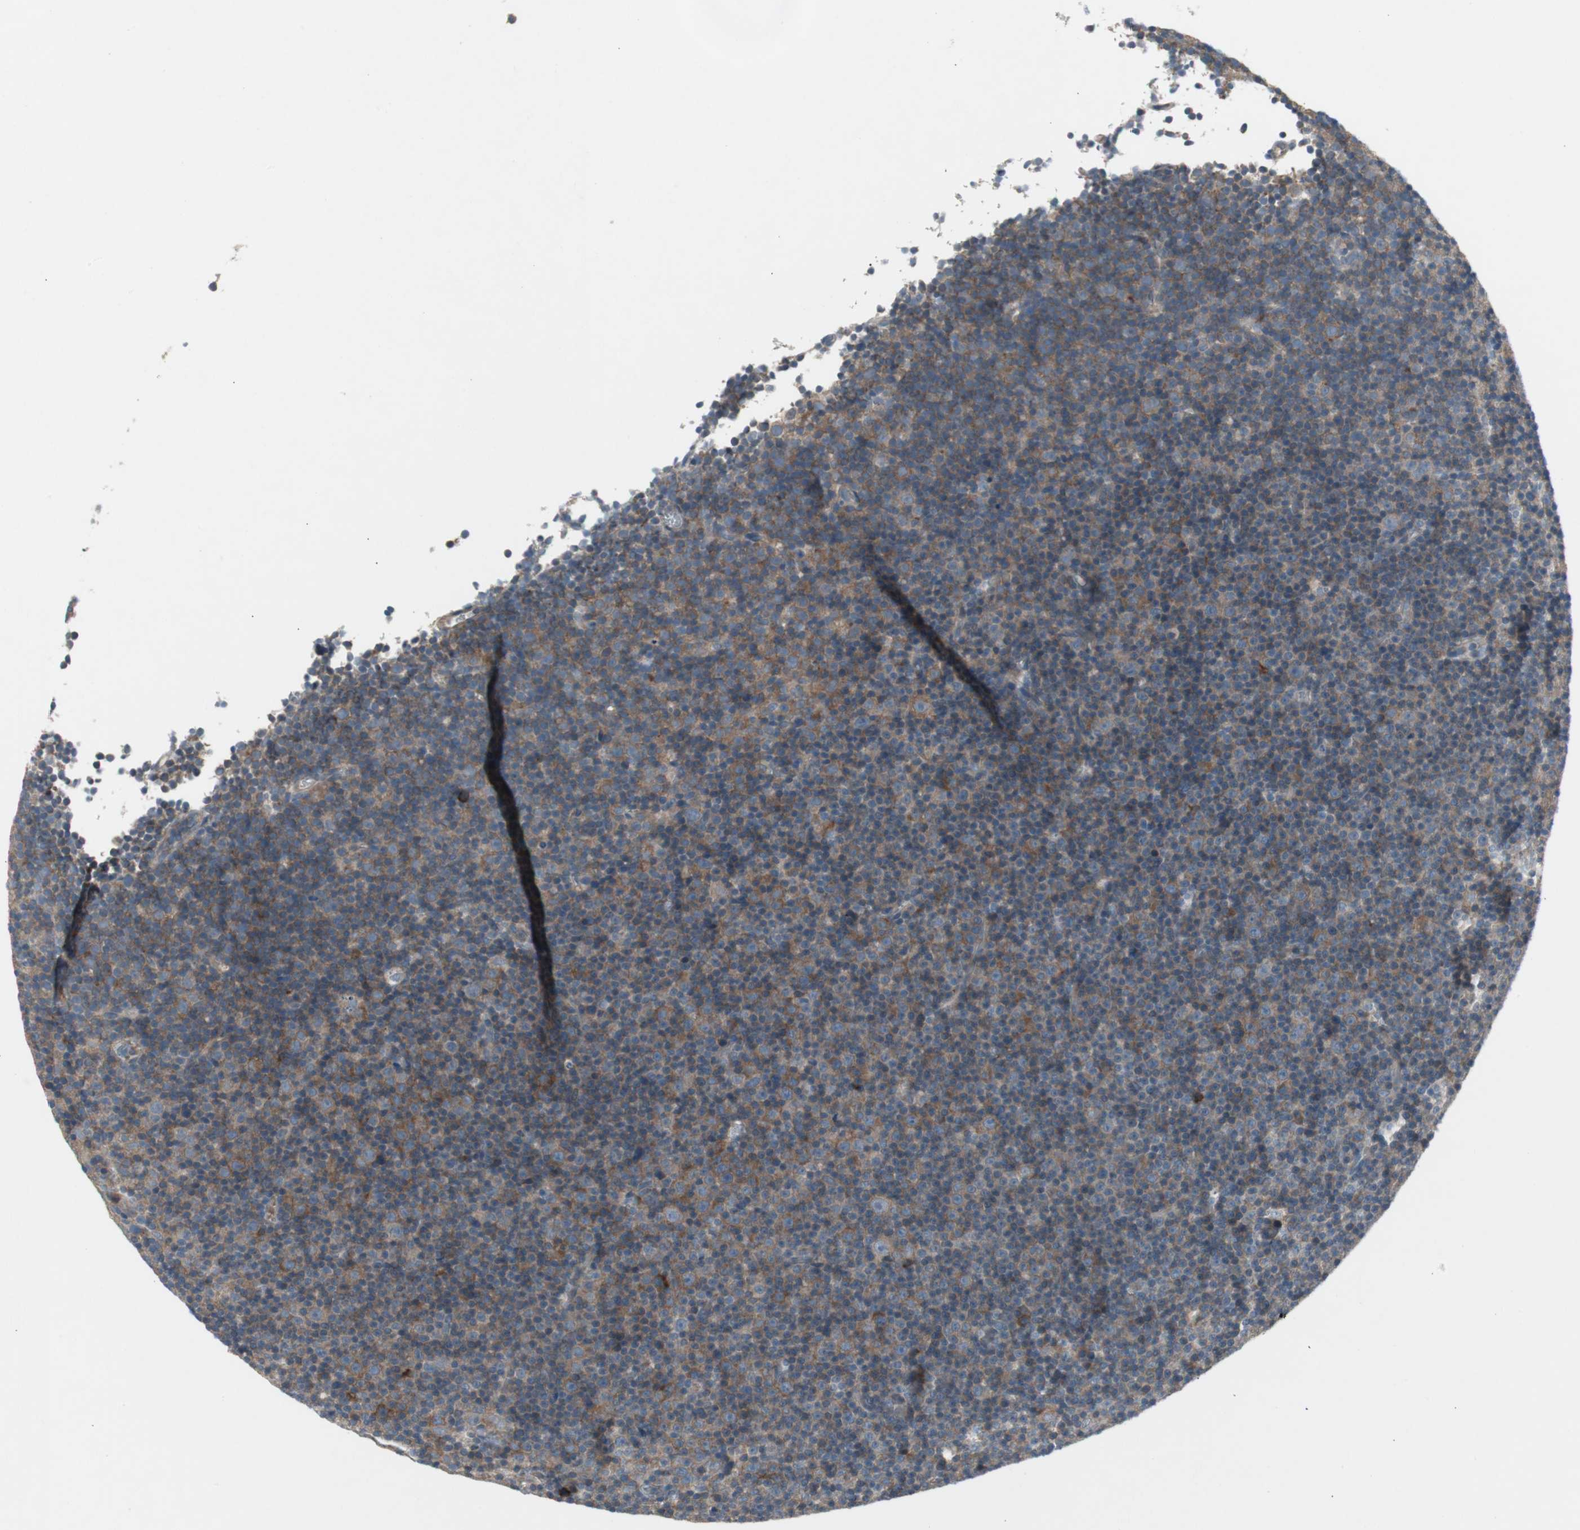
{"staining": {"intensity": "moderate", "quantity": ">75%", "location": "cytoplasmic/membranous"}, "tissue": "lymphoma", "cell_type": "Tumor cells", "image_type": "cancer", "snomed": [{"axis": "morphology", "description": "Malignant lymphoma, non-Hodgkin's type, Low grade"}, {"axis": "topography", "description": "Lymph node"}], "caption": "Lymphoma tissue demonstrates moderate cytoplasmic/membranous positivity in about >75% of tumor cells, visualized by immunohistochemistry. Immunohistochemistry (ihc) stains the protein of interest in brown and the nuclei are stained blue.", "gene": "PANK2", "patient": {"sex": "female", "age": 67}}